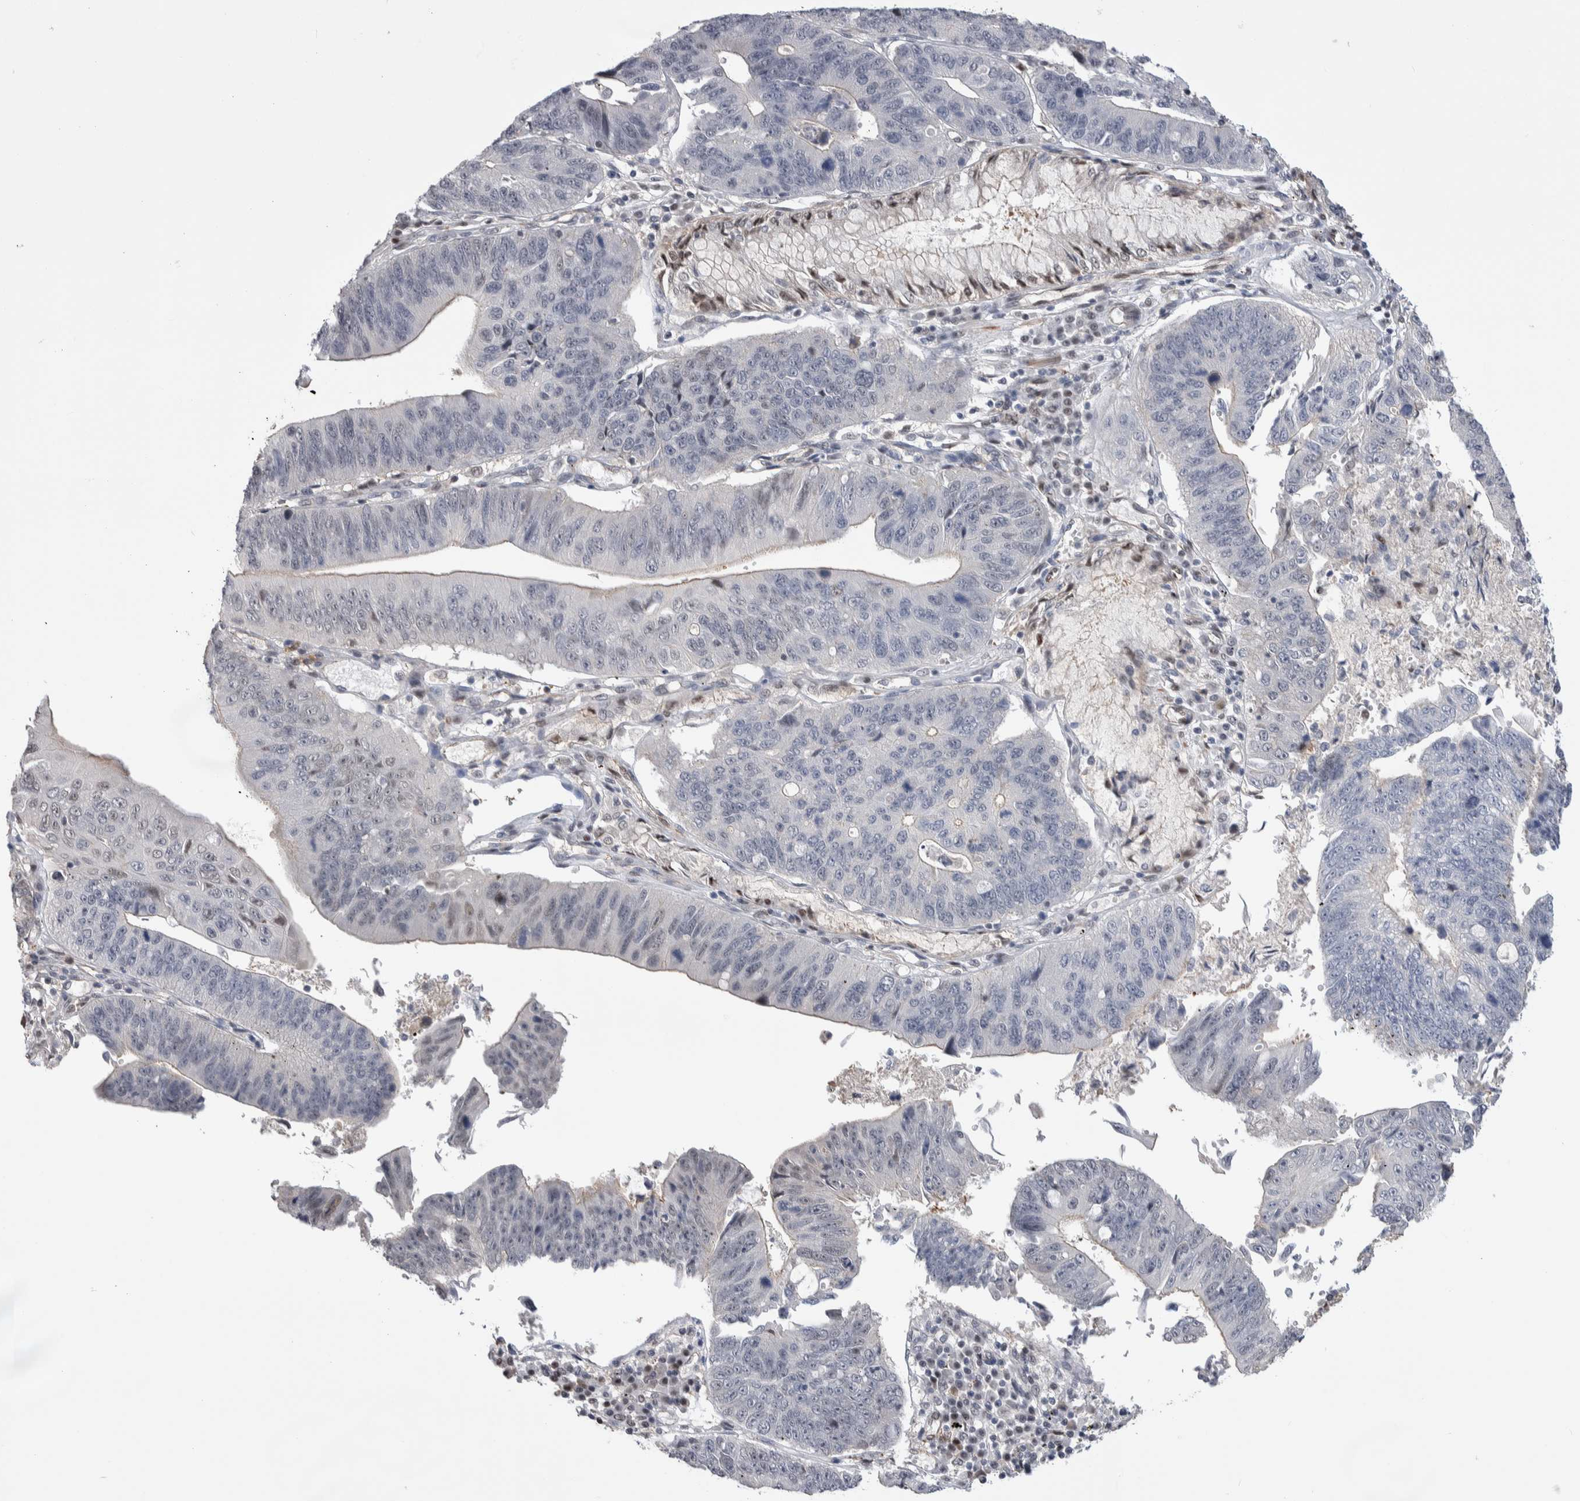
{"staining": {"intensity": "negative", "quantity": "none", "location": "none"}, "tissue": "stomach cancer", "cell_type": "Tumor cells", "image_type": "cancer", "snomed": [{"axis": "morphology", "description": "Adenocarcinoma, NOS"}, {"axis": "topography", "description": "Stomach"}], "caption": "Image shows no protein positivity in tumor cells of stomach adenocarcinoma tissue. (DAB immunohistochemistry visualized using brightfield microscopy, high magnification).", "gene": "ZBTB49", "patient": {"sex": "male", "age": 59}}